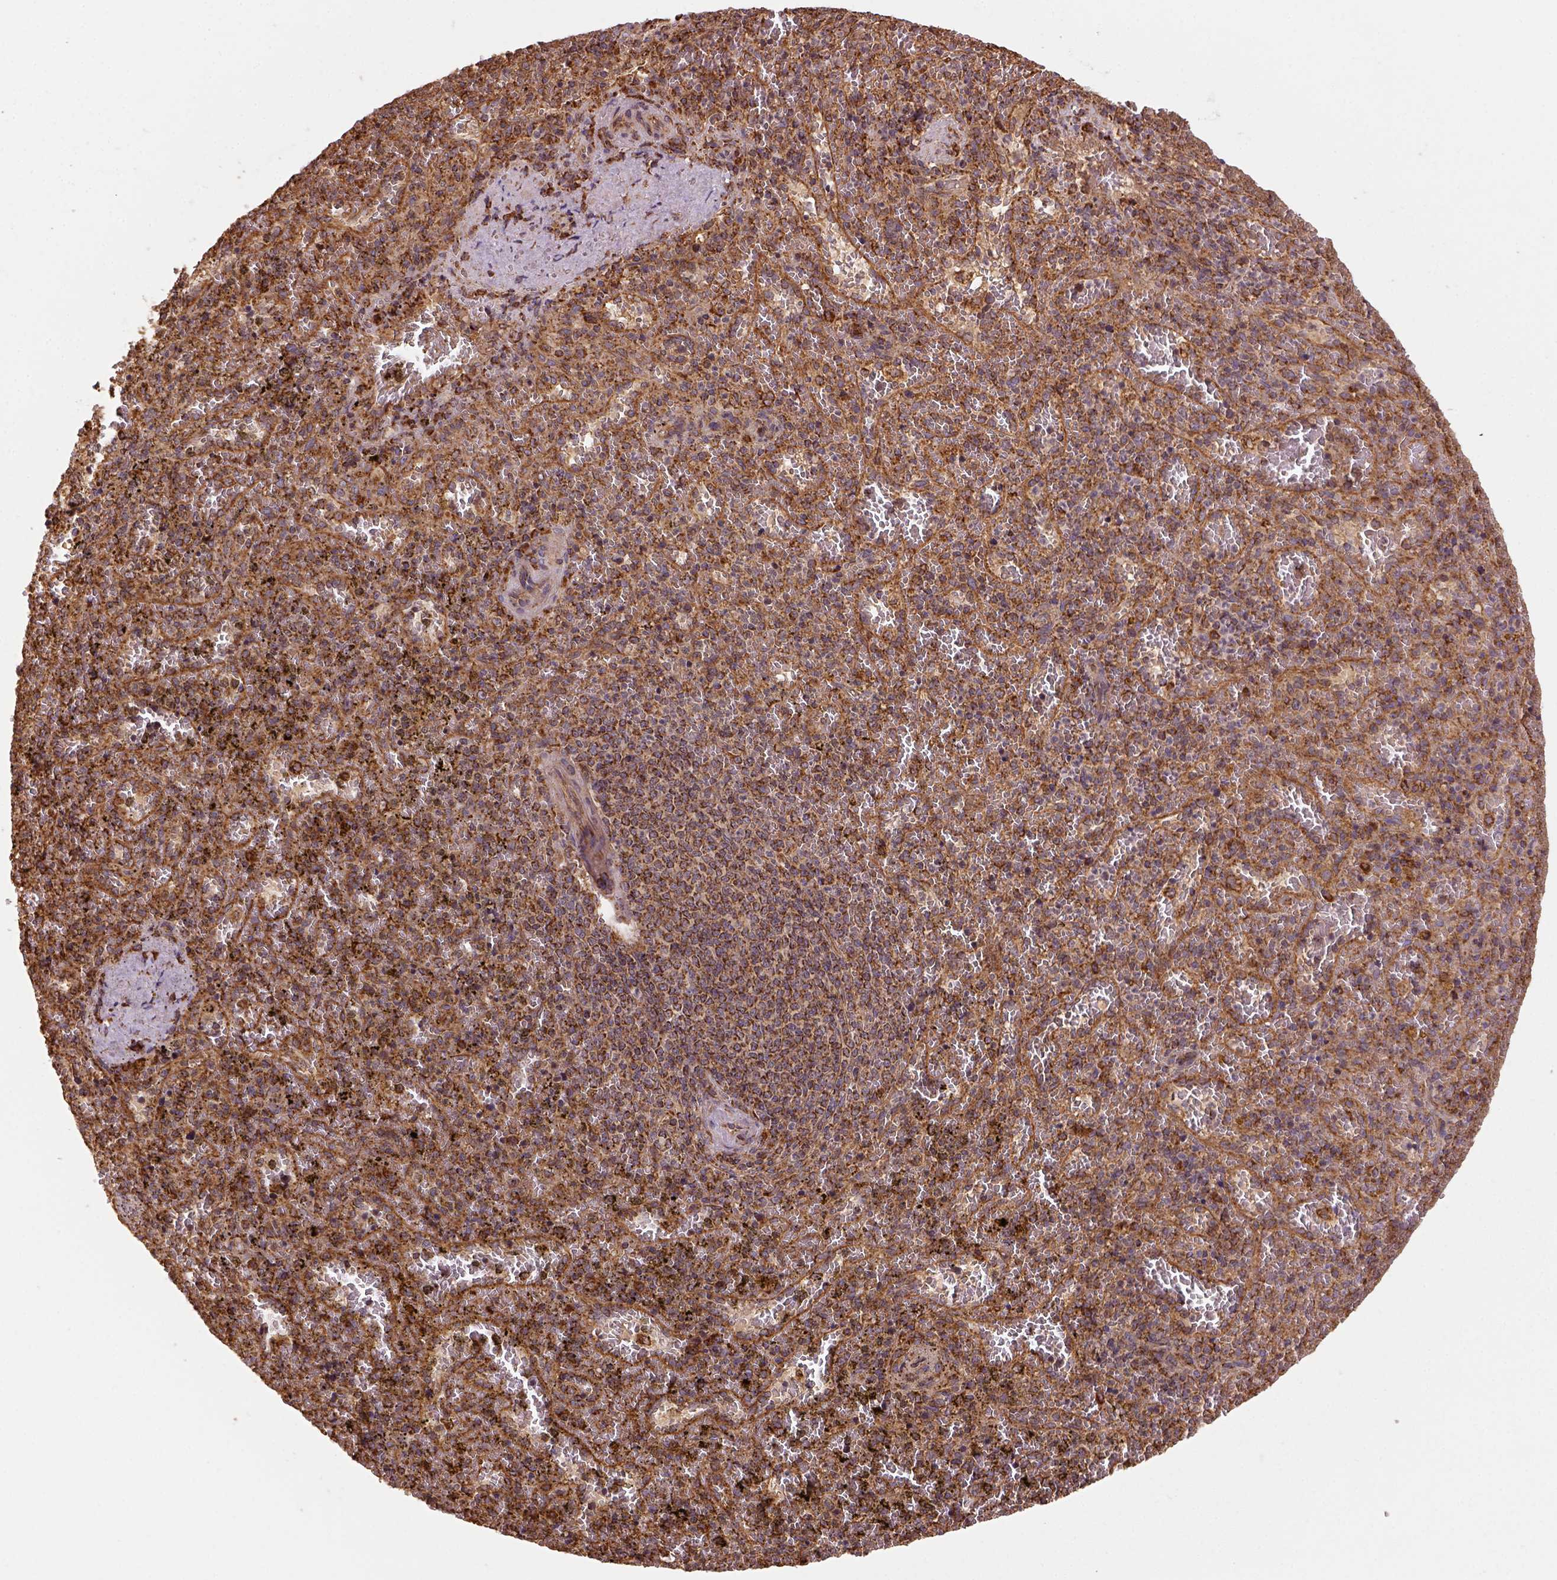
{"staining": {"intensity": "strong", "quantity": ">75%", "location": "cytoplasmic/membranous"}, "tissue": "spleen", "cell_type": "Cells in red pulp", "image_type": "normal", "snomed": [{"axis": "morphology", "description": "Normal tissue, NOS"}, {"axis": "topography", "description": "Spleen"}], "caption": "A high-resolution micrograph shows IHC staining of normal spleen, which shows strong cytoplasmic/membranous staining in approximately >75% of cells in red pulp. The staining is performed using DAB (3,3'-diaminobenzidine) brown chromogen to label protein expression. The nuclei are counter-stained blue using hematoxylin.", "gene": "MAPK8IP3", "patient": {"sex": "female", "age": 50}}